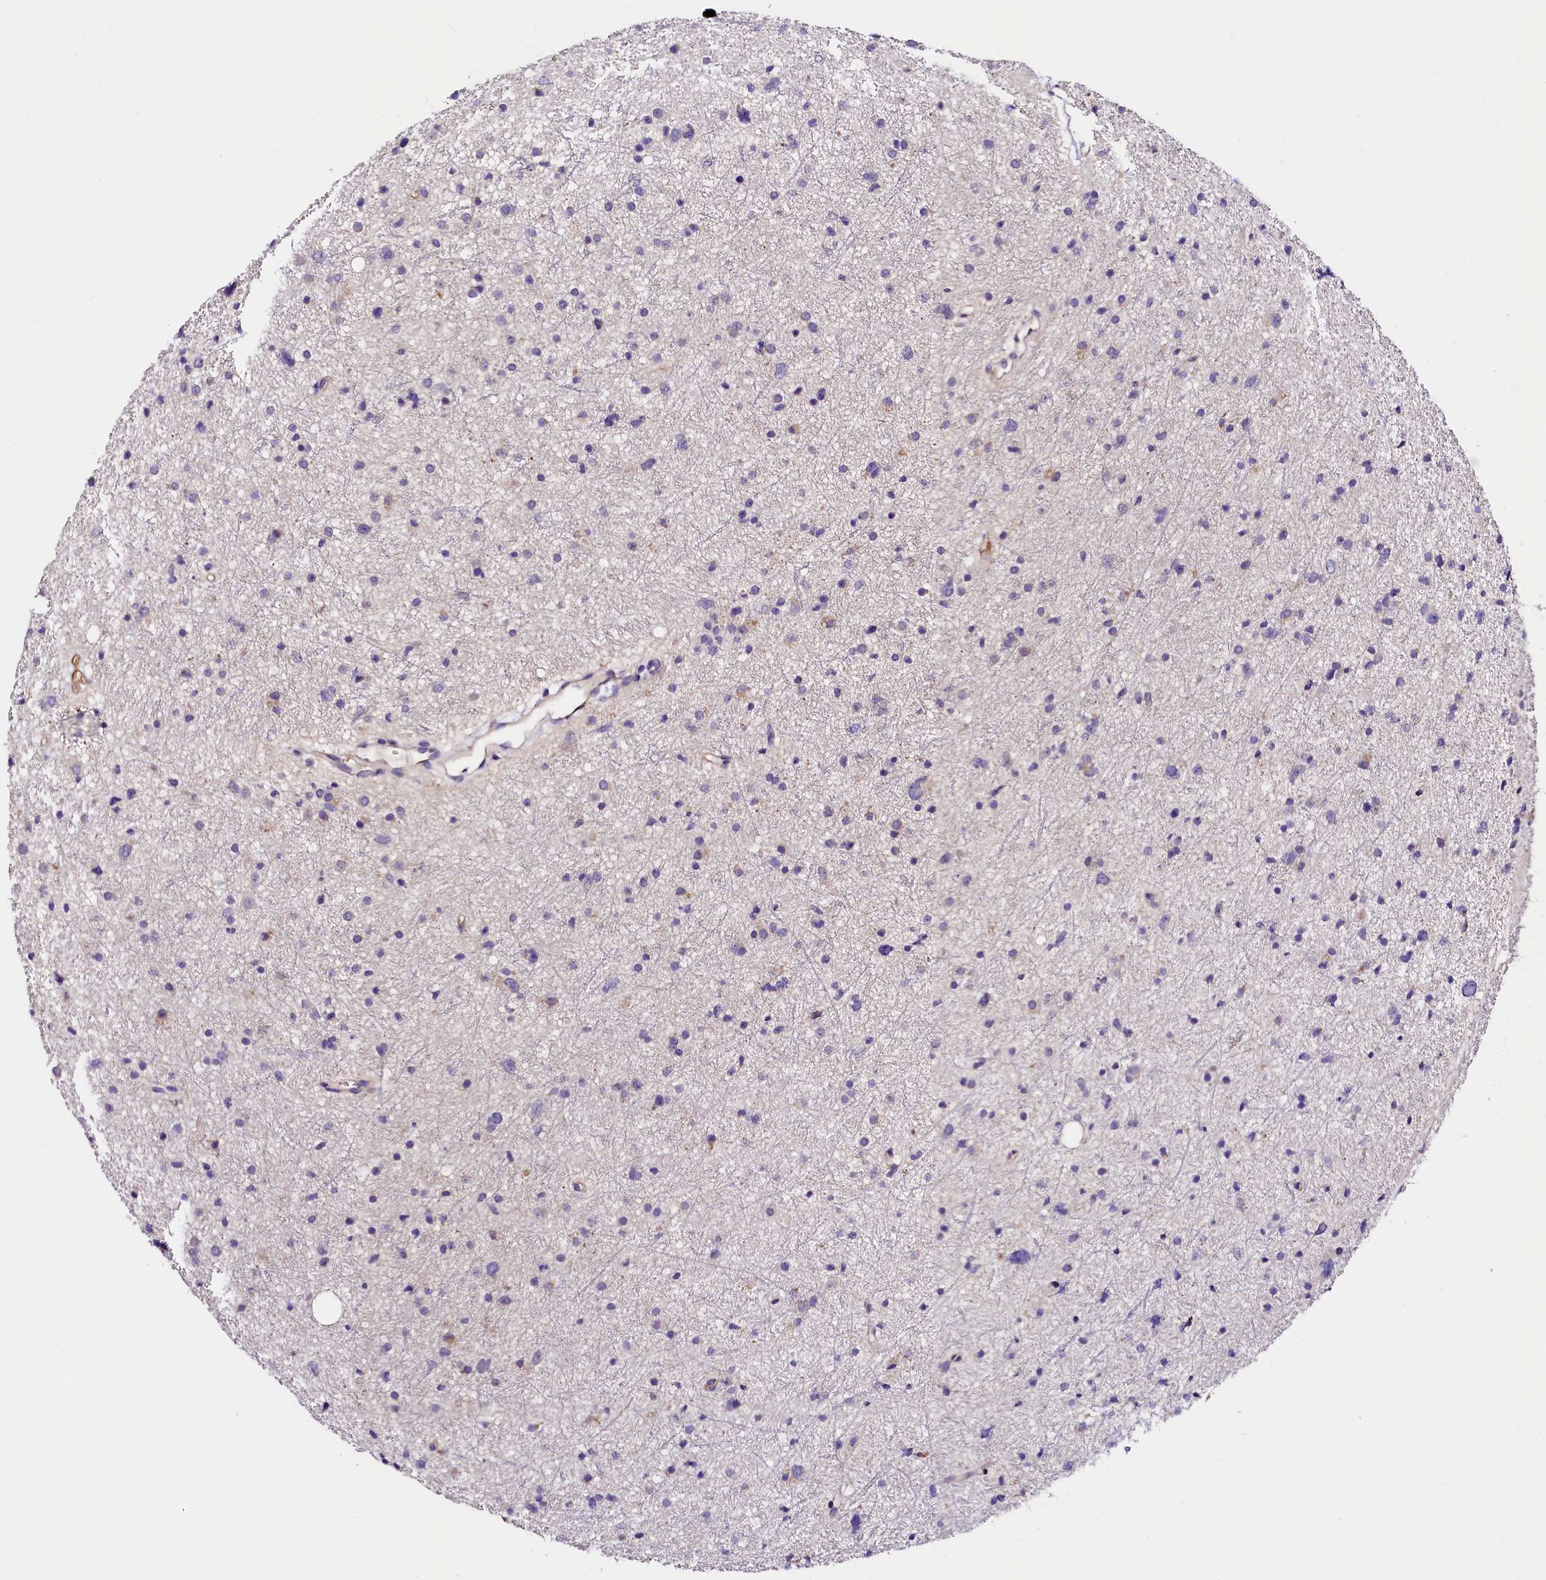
{"staining": {"intensity": "moderate", "quantity": "<25%", "location": "cytoplasmic/membranous"}, "tissue": "glioma", "cell_type": "Tumor cells", "image_type": "cancer", "snomed": [{"axis": "morphology", "description": "Glioma, malignant, Low grade"}, {"axis": "topography", "description": "Cerebral cortex"}], "caption": "Immunohistochemistry (IHC) photomicrograph of neoplastic tissue: human malignant glioma (low-grade) stained using immunohistochemistry displays low levels of moderate protein expression localized specifically in the cytoplasmic/membranous of tumor cells, appearing as a cytoplasmic/membranous brown color.", "gene": "ARMC6", "patient": {"sex": "female", "age": 39}}